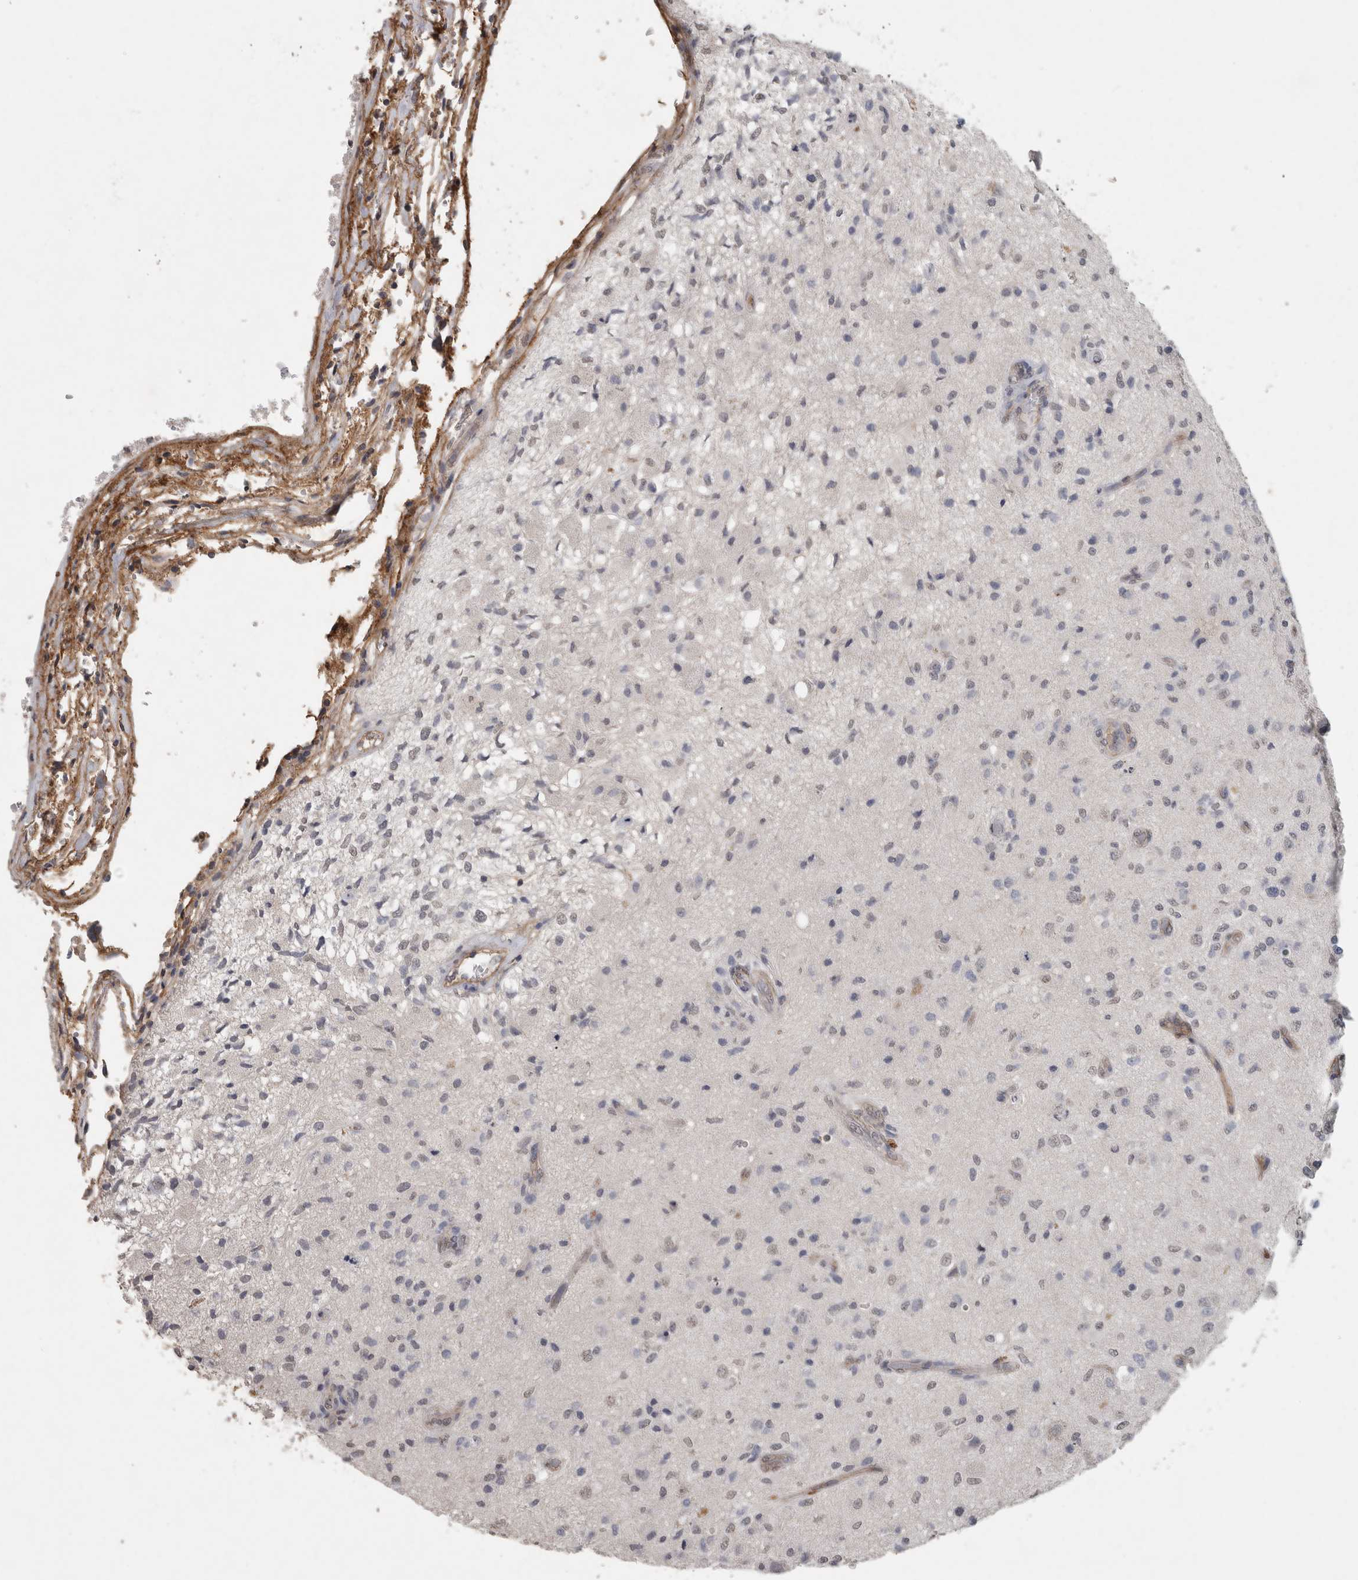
{"staining": {"intensity": "weak", "quantity": "25%-75%", "location": "nuclear"}, "tissue": "glioma", "cell_type": "Tumor cells", "image_type": "cancer", "snomed": [{"axis": "morphology", "description": "Normal tissue, NOS"}, {"axis": "morphology", "description": "Glioma, malignant, High grade"}, {"axis": "topography", "description": "Cerebral cortex"}], "caption": "Glioma stained with immunohistochemistry shows weak nuclear staining in approximately 25%-75% of tumor cells.", "gene": "RECK", "patient": {"sex": "male", "age": 77}}